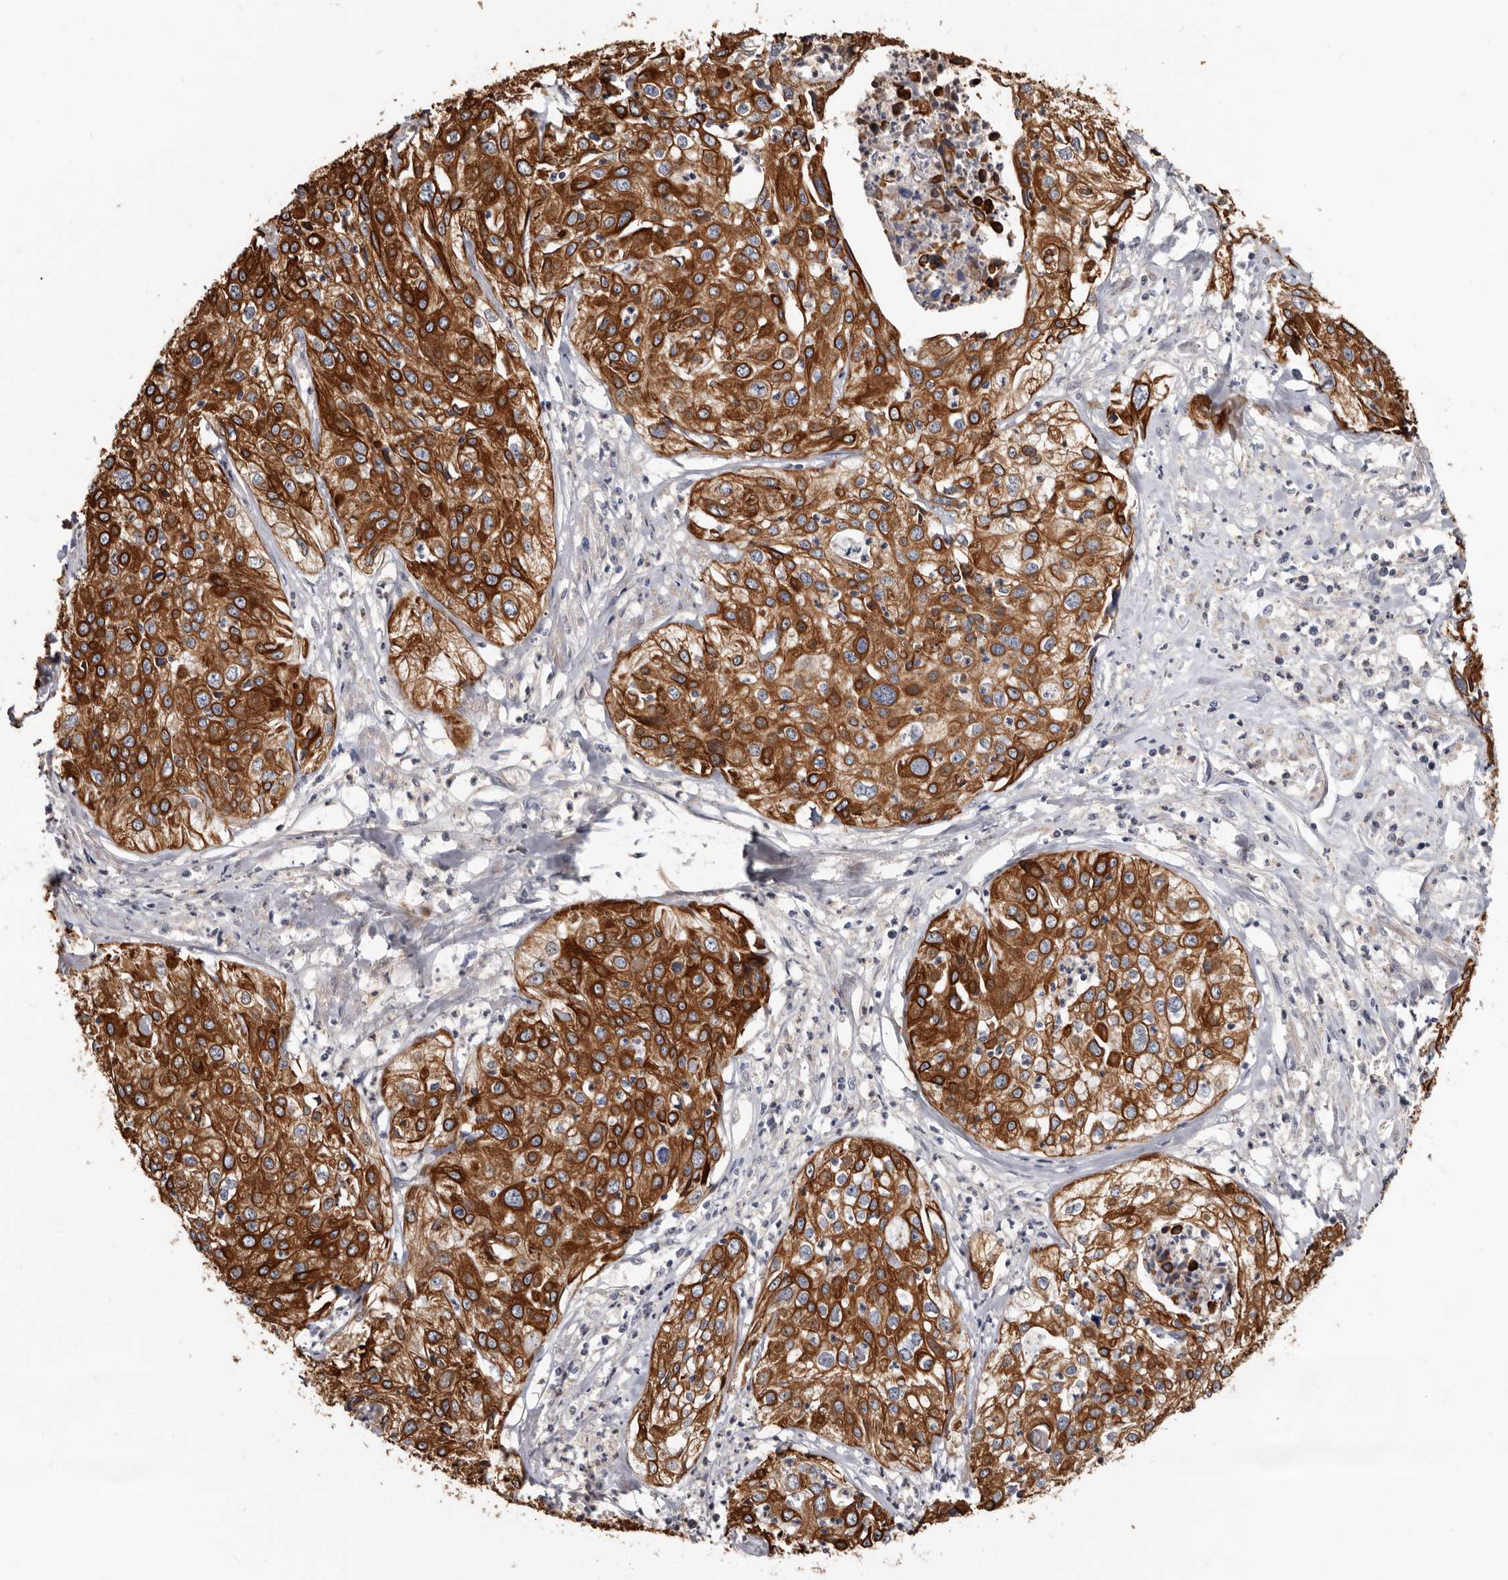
{"staining": {"intensity": "strong", "quantity": ">75%", "location": "cytoplasmic/membranous"}, "tissue": "cervical cancer", "cell_type": "Tumor cells", "image_type": "cancer", "snomed": [{"axis": "morphology", "description": "Squamous cell carcinoma, NOS"}, {"axis": "topography", "description": "Cervix"}], "caption": "Squamous cell carcinoma (cervical) tissue exhibits strong cytoplasmic/membranous expression in approximately >75% of tumor cells", "gene": "MRPL18", "patient": {"sex": "female", "age": 31}}